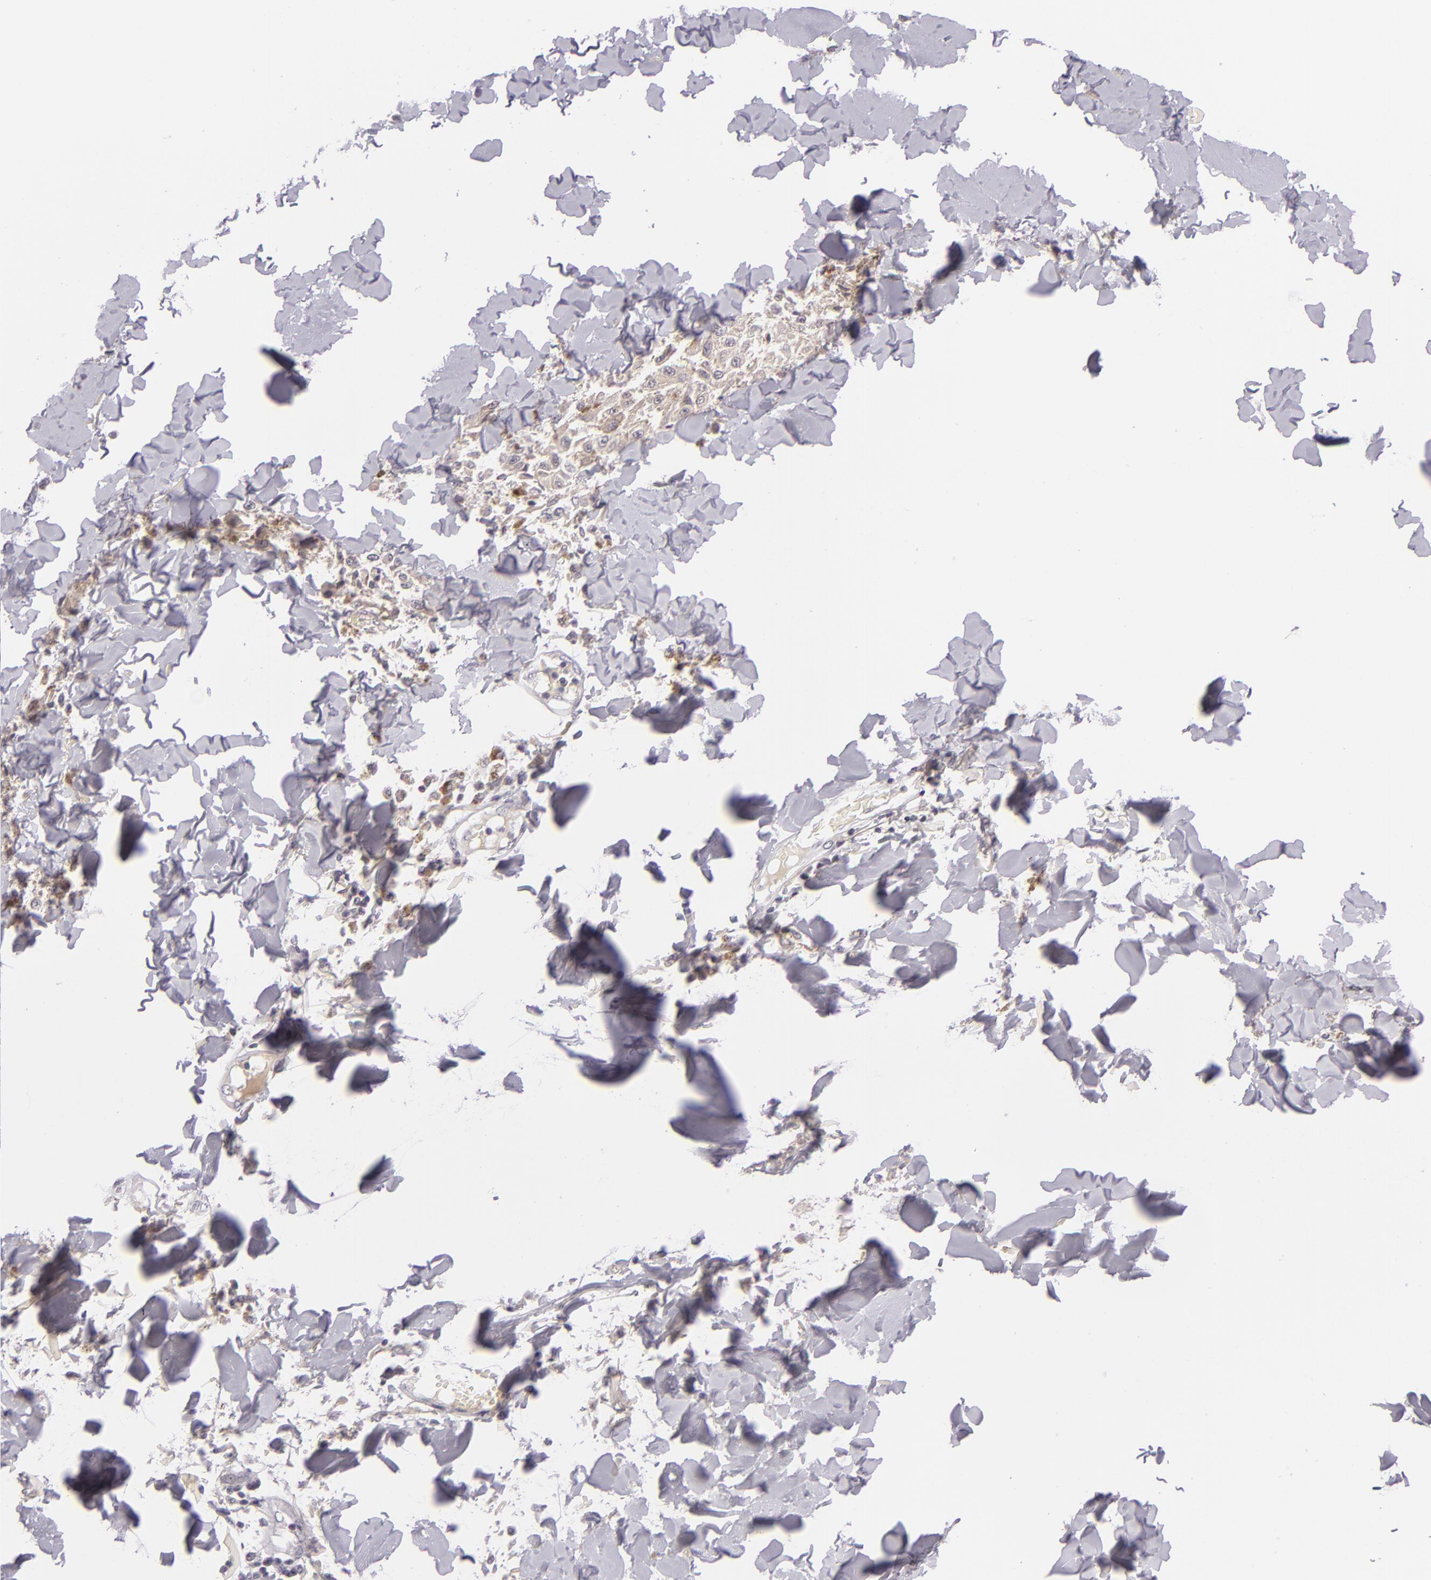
{"staining": {"intensity": "negative", "quantity": "none", "location": "none"}, "tissue": "melanoma", "cell_type": "Tumor cells", "image_type": "cancer", "snomed": [{"axis": "morphology", "description": "Malignant melanoma, NOS"}, {"axis": "topography", "description": "Skin"}], "caption": "Immunohistochemistry of human melanoma exhibits no staining in tumor cells.", "gene": "DAG1", "patient": {"sex": "female", "age": 64}}